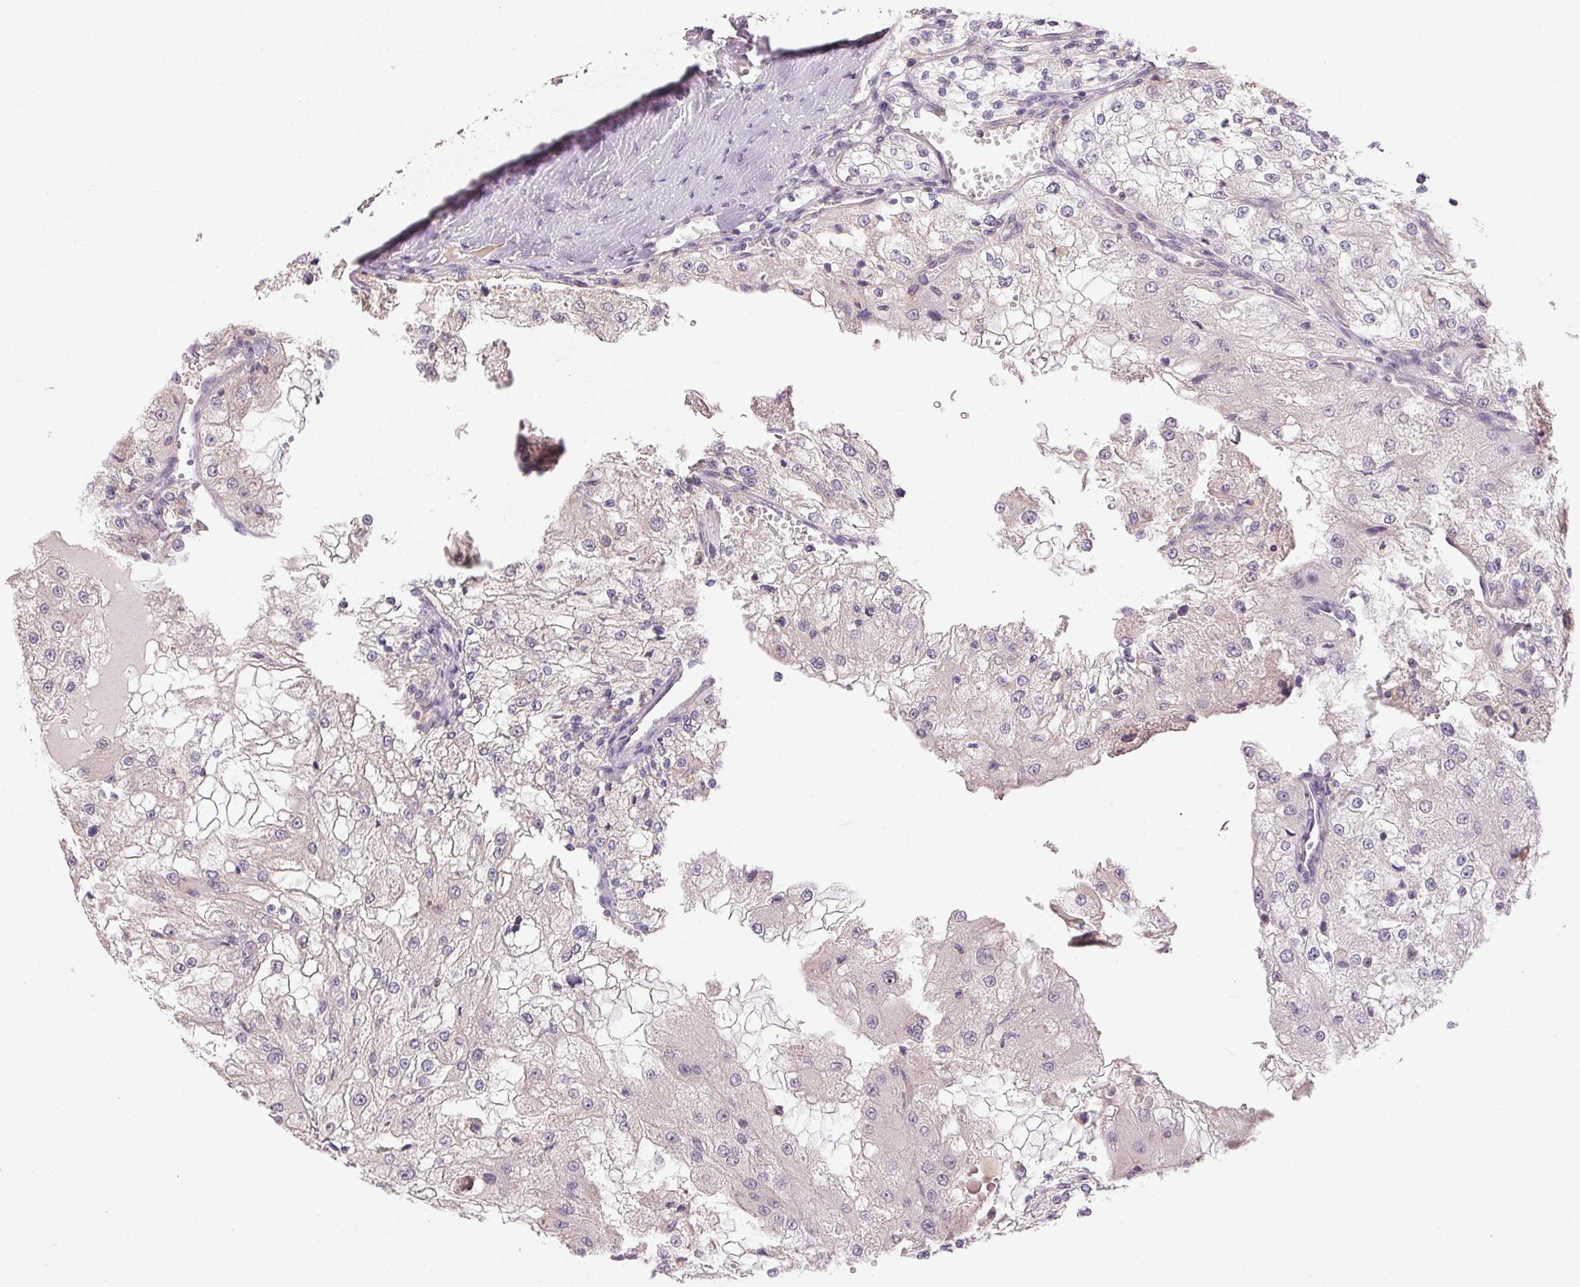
{"staining": {"intensity": "negative", "quantity": "none", "location": "none"}, "tissue": "renal cancer", "cell_type": "Tumor cells", "image_type": "cancer", "snomed": [{"axis": "morphology", "description": "Adenocarcinoma, NOS"}, {"axis": "topography", "description": "Kidney"}], "caption": "Tumor cells show no significant protein staining in renal adenocarcinoma. Brightfield microscopy of immunohistochemistry (IHC) stained with DAB (3,3'-diaminobenzidine) (brown) and hematoxylin (blue), captured at high magnification.", "gene": "MAPKAPK2", "patient": {"sex": "female", "age": 74}}